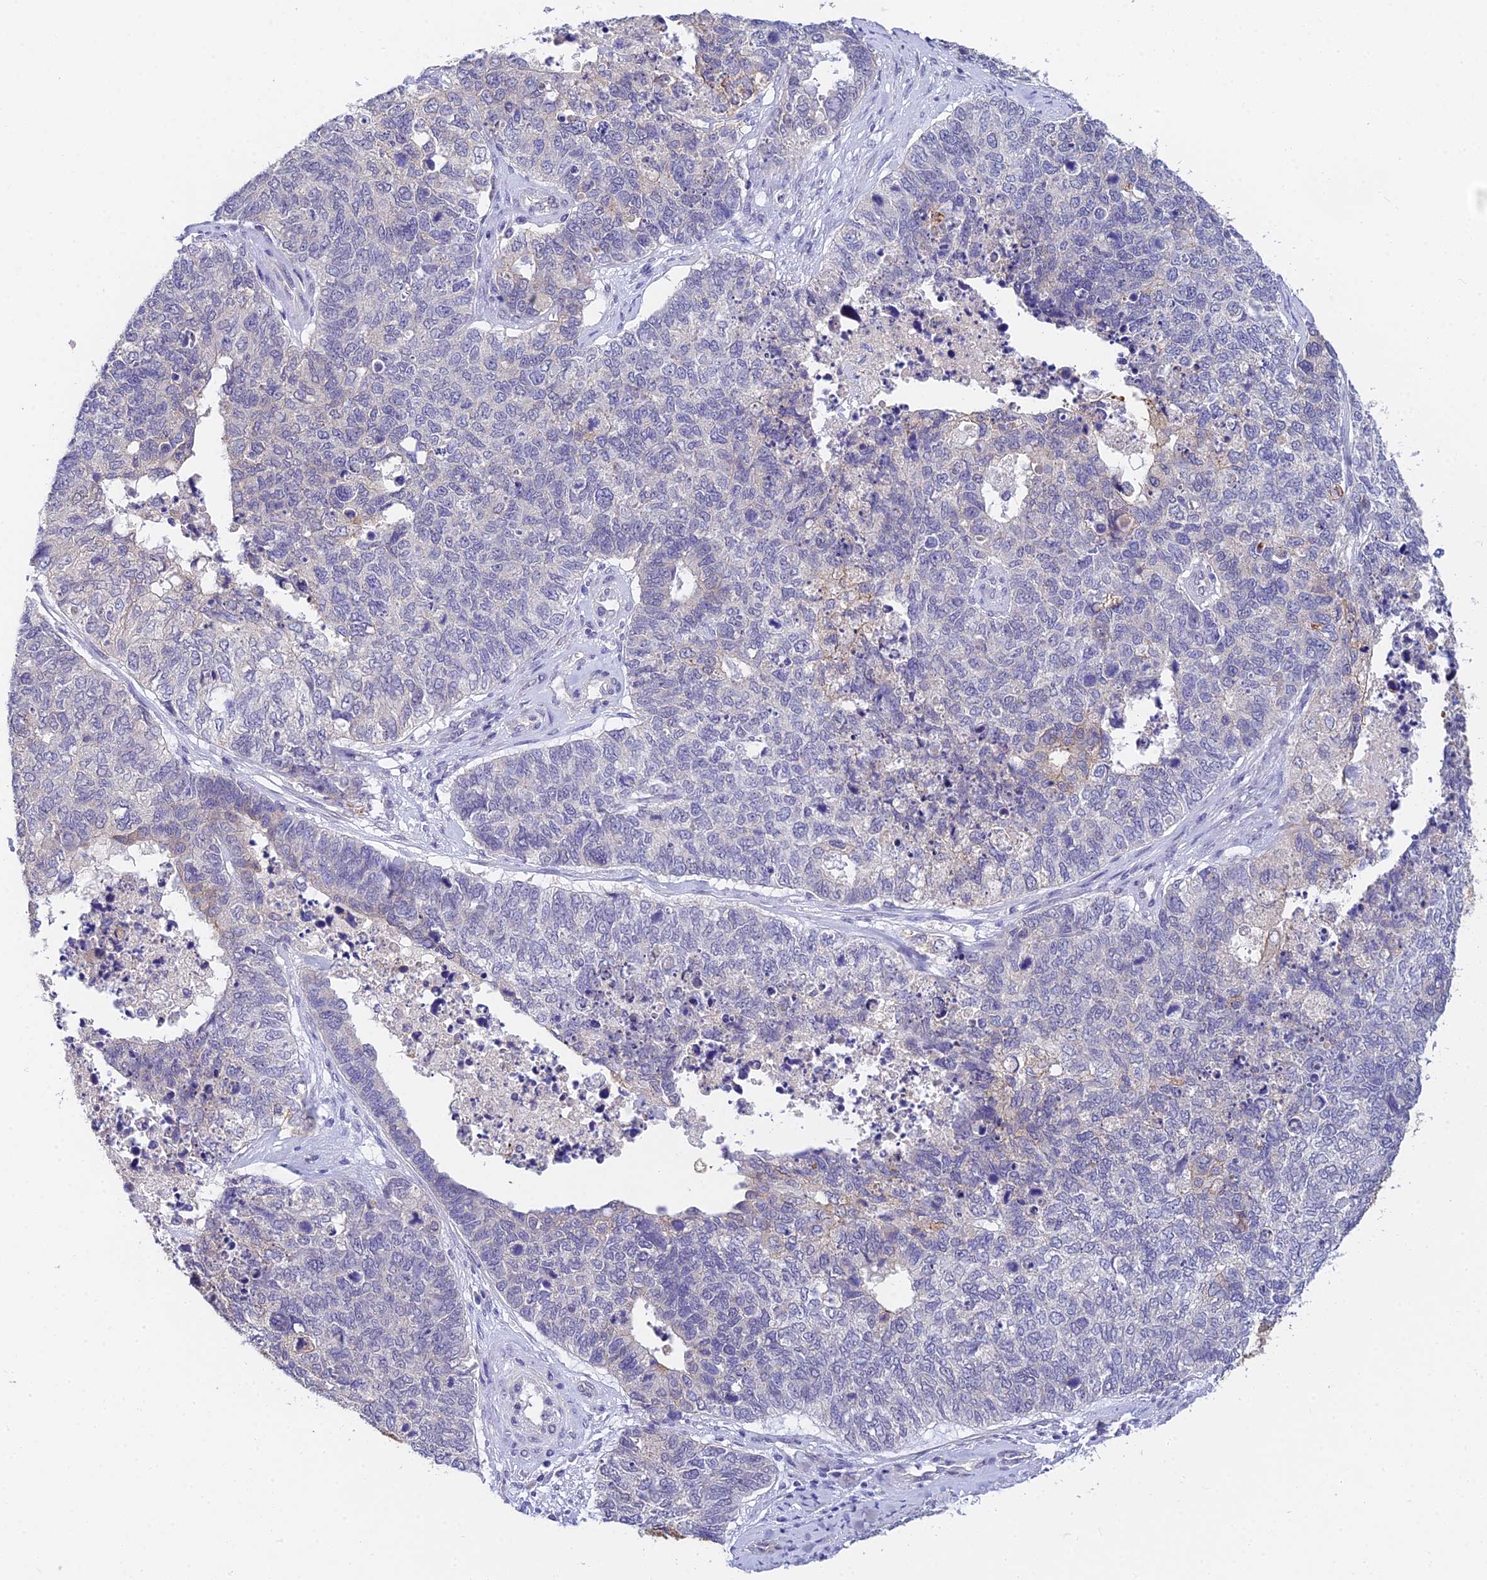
{"staining": {"intensity": "negative", "quantity": "none", "location": "none"}, "tissue": "cervical cancer", "cell_type": "Tumor cells", "image_type": "cancer", "snomed": [{"axis": "morphology", "description": "Squamous cell carcinoma, NOS"}, {"axis": "topography", "description": "Cervix"}], "caption": "Cervical cancer was stained to show a protein in brown. There is no significant expression in tumor cells. (Immunohistochemistry, brightfield microscopy, high magnification).", "gene": "HOXB1", "patient": {"sex": "female", "age": 63}}